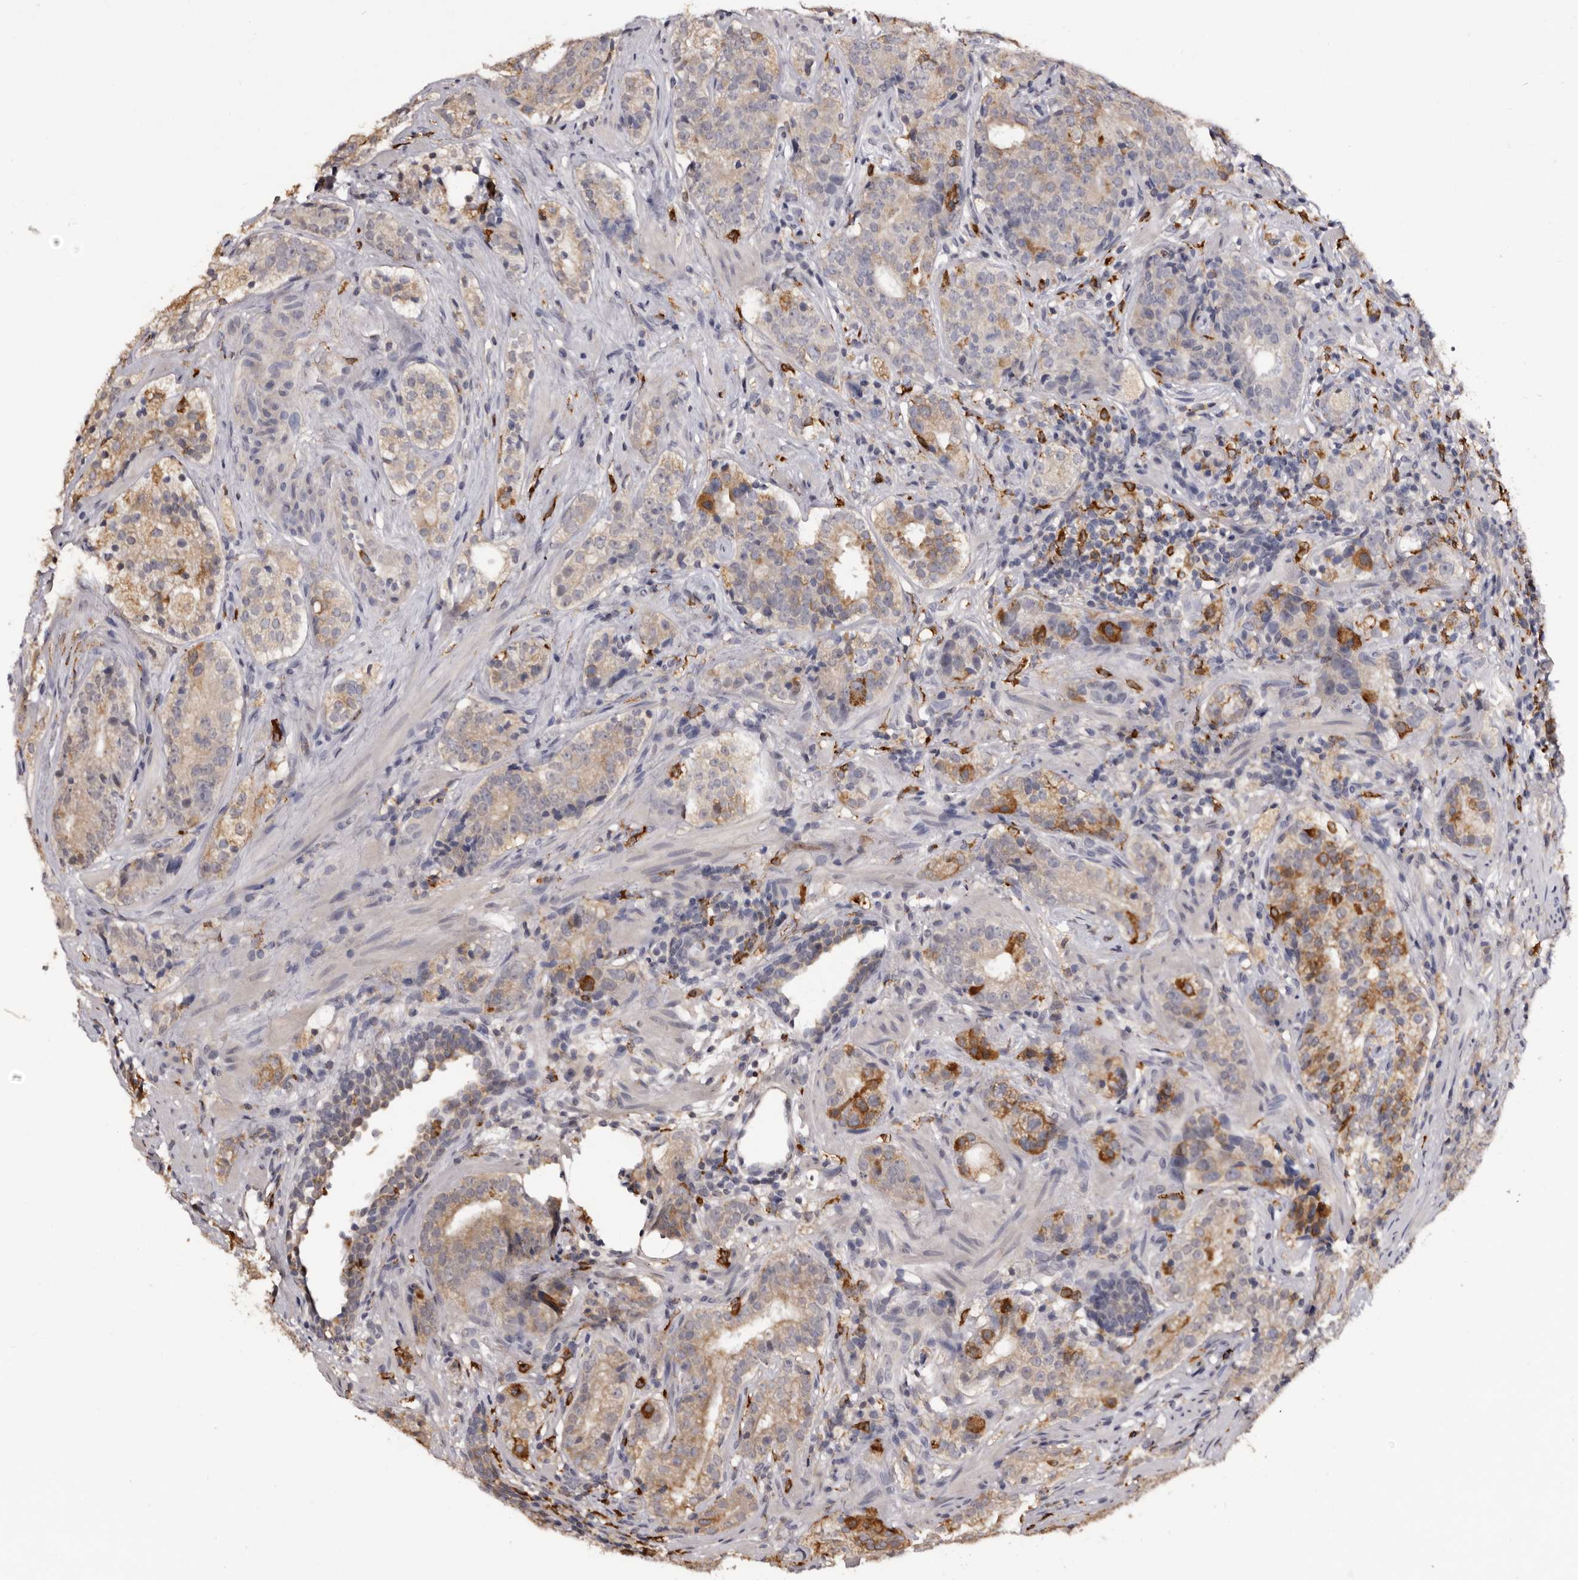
{"staining": {"intensity": "moderate", "quantity": "<25%", "location": "cytoplasmic/membranous"}, "tissue": "prostate cancer", "cell_type": "Tumor cells", "image_type": "cancer", "snomed": [{"axis": "morphology", "description": "Adenocarcinoma, High grade"}, {"axis": "topography", "description": "Prostate"}], "caption": "An image of high-grade adenocarcinoma (prostate) stained for a protein demonstrates moderate cytoplasmic/membranous brown staining in tumor cells. (DAB = brown stain, brightfield microscopy at high magnification).", "gene": "TNNI1", "patient": {"sex": "male", "age": 56}}